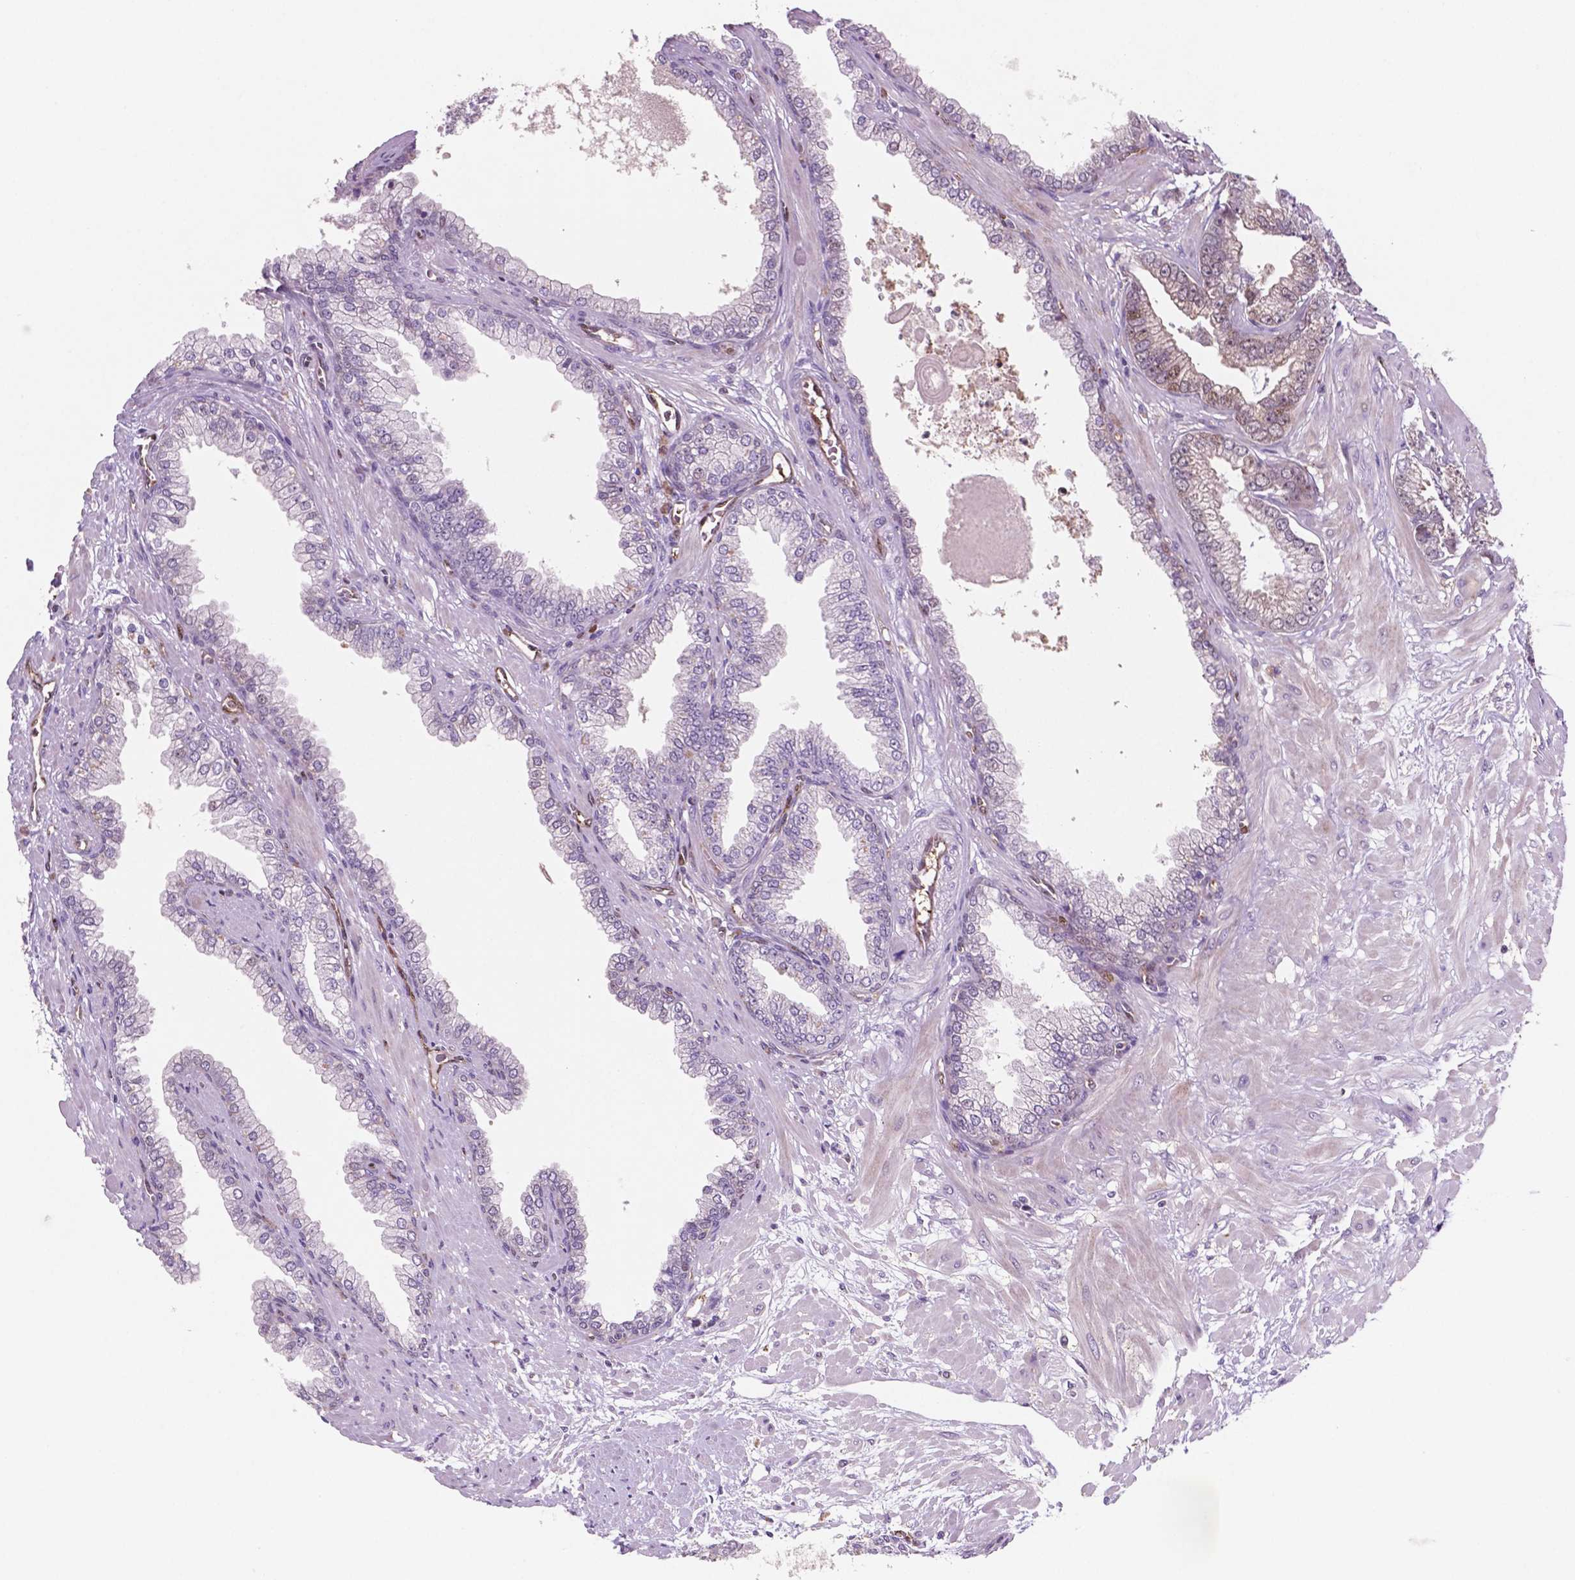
{"staining": {"intensity": "weak", "quantity": "<25%", "location": "cytoplasmic/membranous"}, "tissue": "prostate cancer", "cell_type": "Tumor cells", "image_type": "cancer", "snomed": [{"axis": "morphology", "description": "Adenocarcinoma, Low grade"}, {"axis": "topography", "description": "Prostate"}], "caption": "There is no significant staining in tumor cells of prostate cancer.", "gene": "LDHA", "patient": {"sex": "male", "age": 64}}